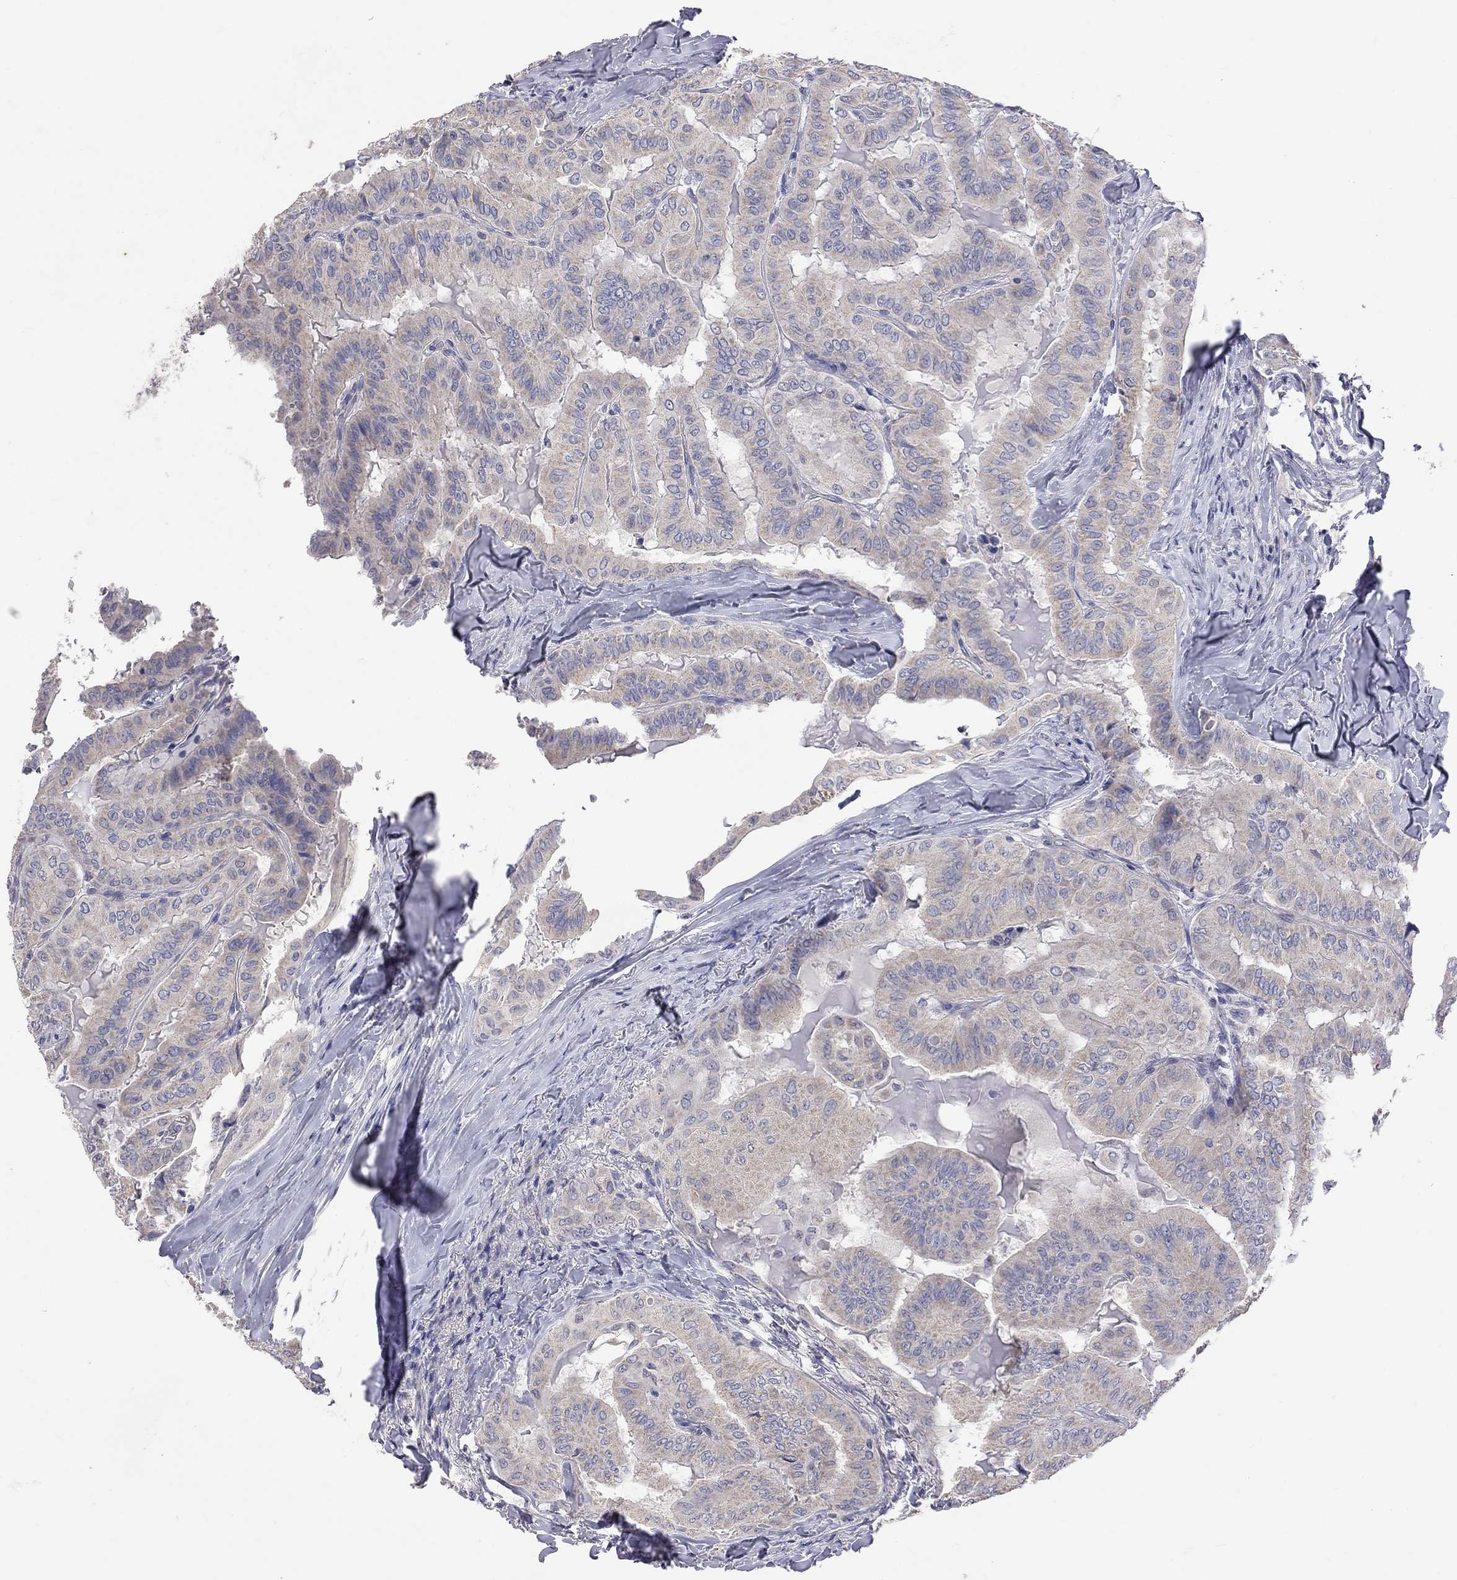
{"staining": {"intensity": "weak", "quantity": "25%-75%", "location": "cytoplasmic/membranous"}, "tissue": "thyroid cancer", "cell_type": "Tumor cells", "image_type": "cancer", "snomed": [{"axis": "morphology", "description": "Papillary adenocarcinoma, NOS"}, {"axis": "topography", "description": "Thyroid gland"}], "caption": "High-power microscopy captured an immunohistochemistry histopathology image of thyroid papillary adenocarcinoma, revealing weak cytoplasmic/membranous staining in about 25%-75% of tumor cells.", "gene": "OPRK1", "patient": {"sex": "female", "age": 68}}